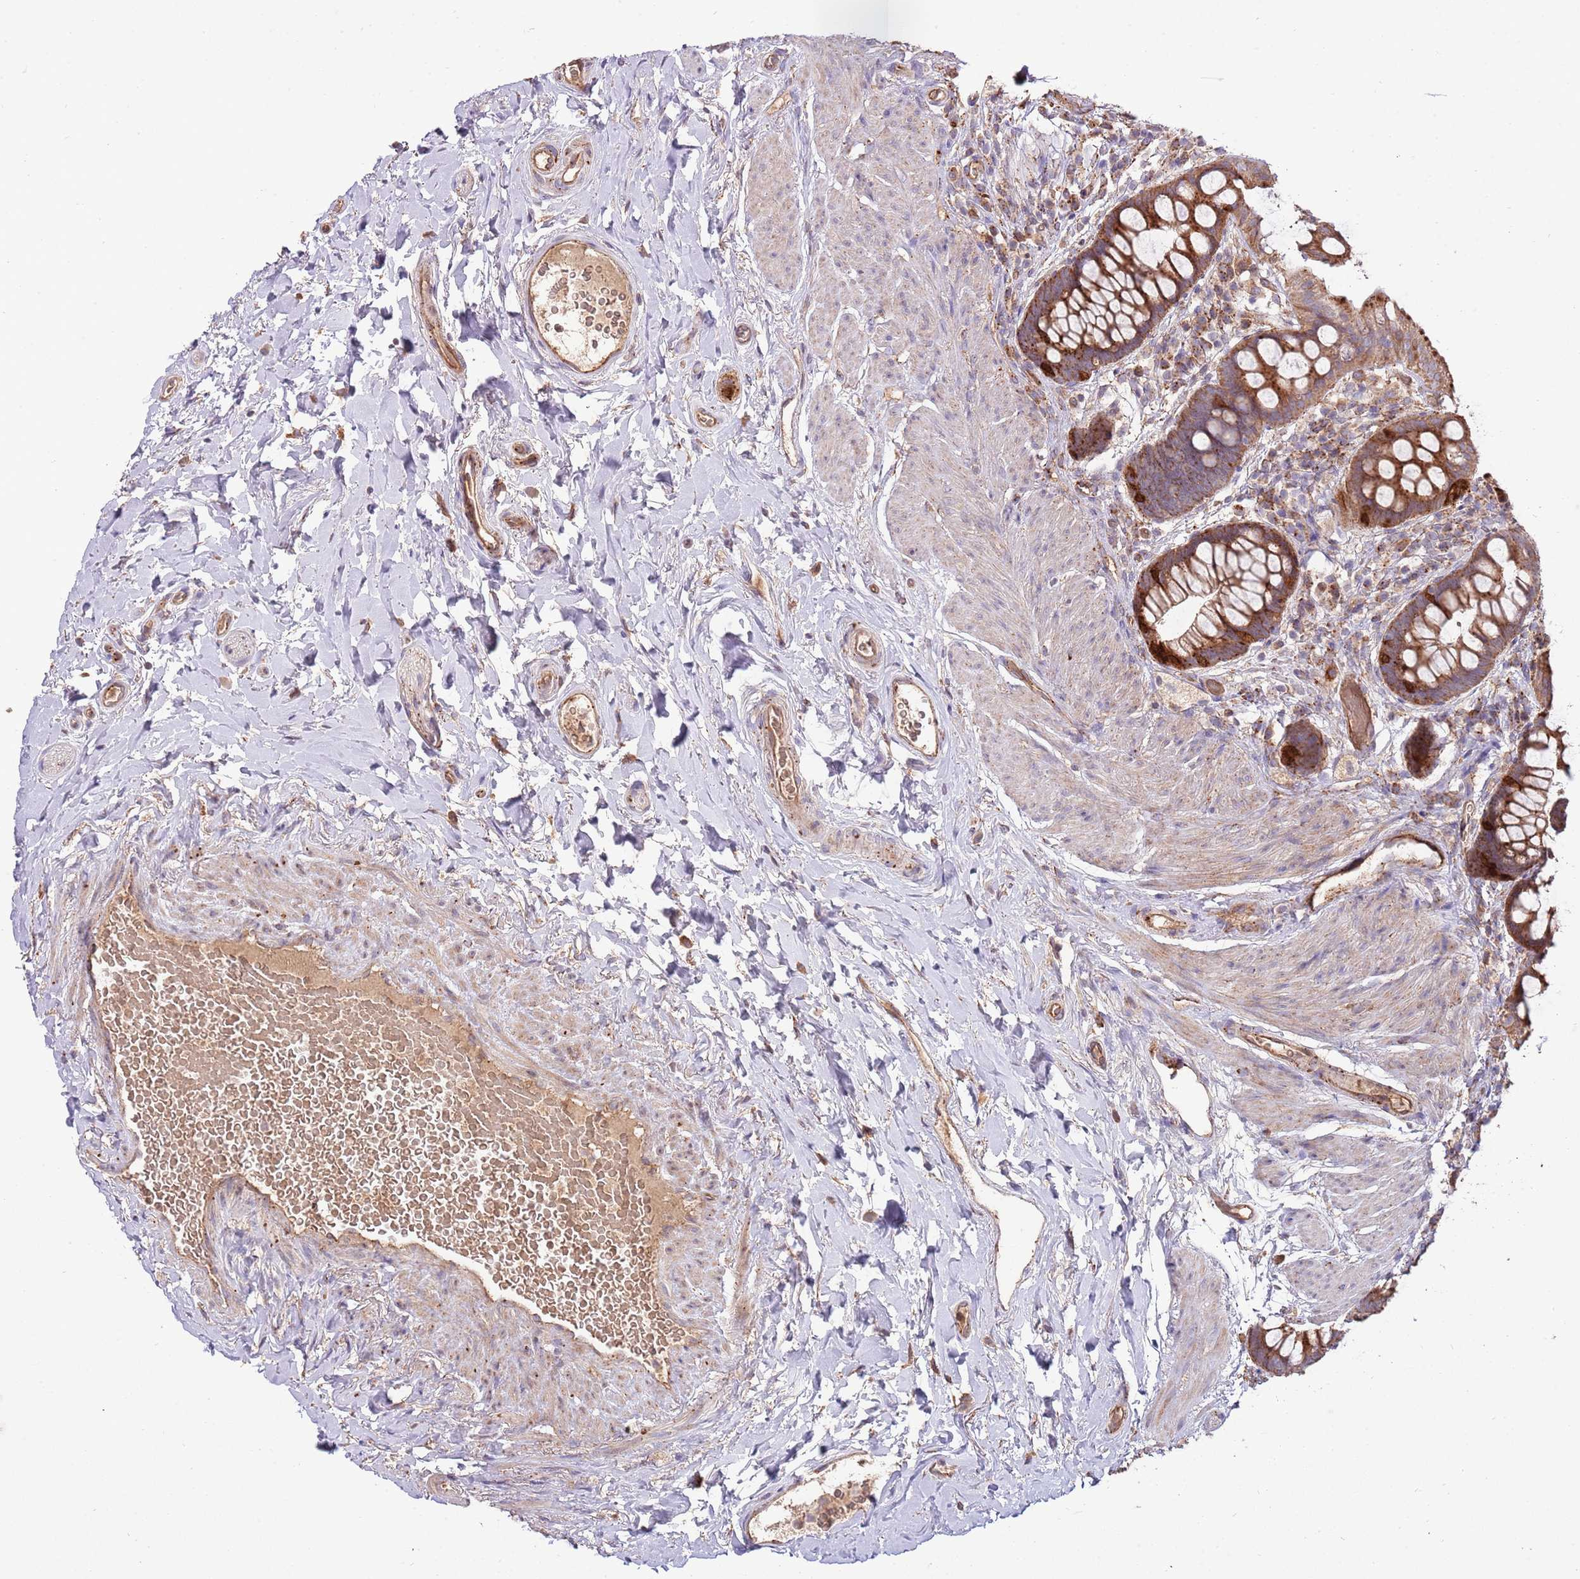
{"staining": {"intensity": "strong", "quantity": ">75%", "location": "cytoplasmic/membranous"}, "tissue": "rectum", "cell_type": "Glandular cells", "image_type": "normal", "snomed": [{"axis": "morphology", "description": "Normal tissue, NOS"}, {"axis": "topography", "description": "Rectum"}, {"axis": "topography", "description": "Peripheral nerve tissue"}], "caption": "IHC of normal rectum reveals high levels of strong cytoplasmic/membranous expression in about >75% of glandular cells.", "gene": "DOCK6", "patient": {"sex": "female", "age": 69}}